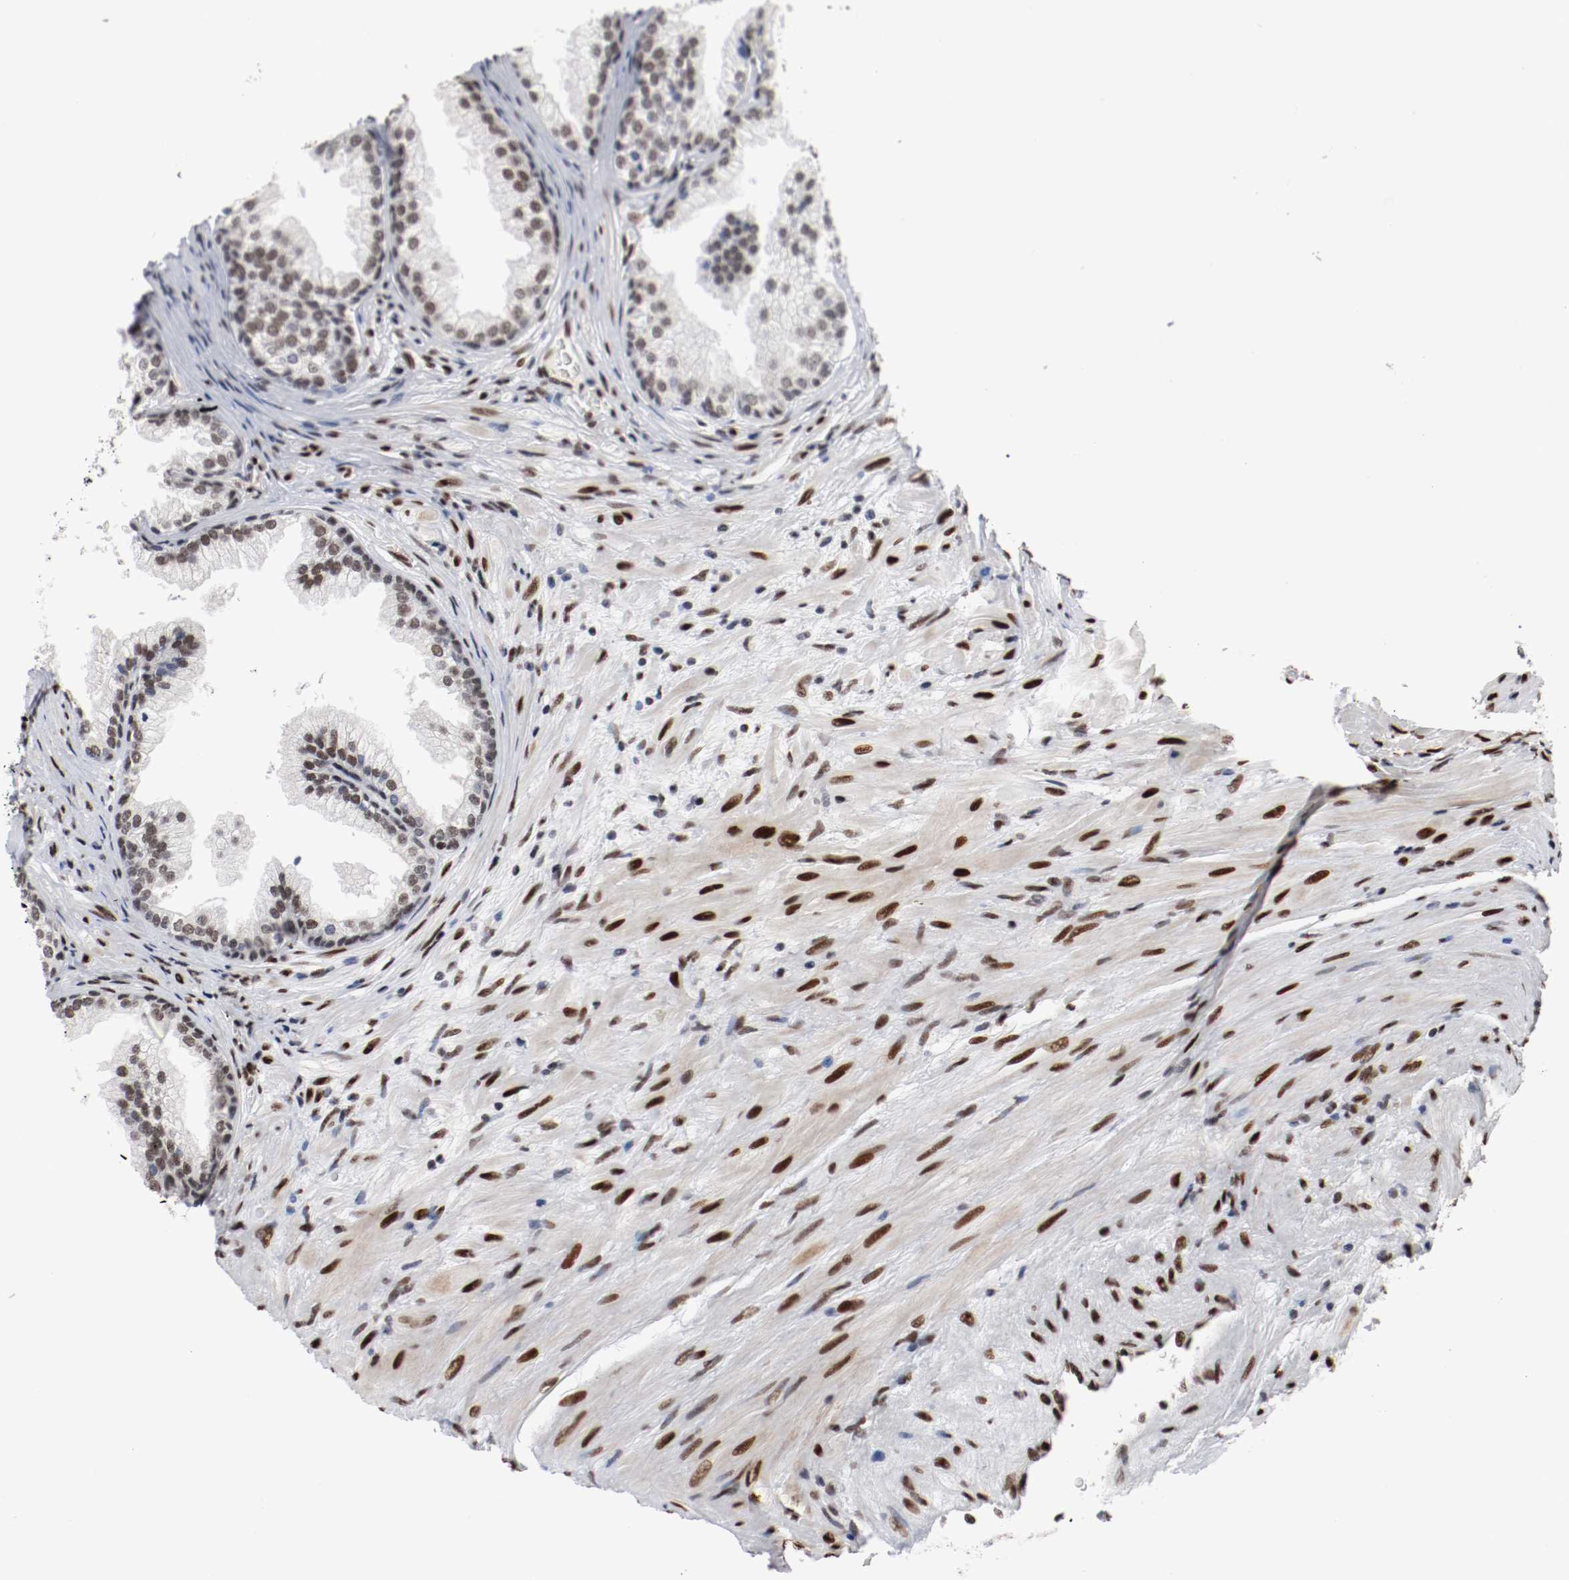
{"staining": {"intensity": "moderate", "quantity": ">75%", "location": "nuclear"}, "tissue": "prostate", "cell_type": "Glandular cells", "image_type": "normal", "snomed": [{"axis": "morphology", "description": "Normal tissue, NOS"}, {"axis": "topography", "description": "Prostate"}], "caption": "Protein expression analysis of benign human prostate reveals moderate nuclear expression in approximately >75% of glandular cells. (DAB (3,3'-diaminobenzidine) IHC with brightfield microscopy, high magnification).", "gene": "MEF2D", "patient": {"sex": "male", "age": 76}}